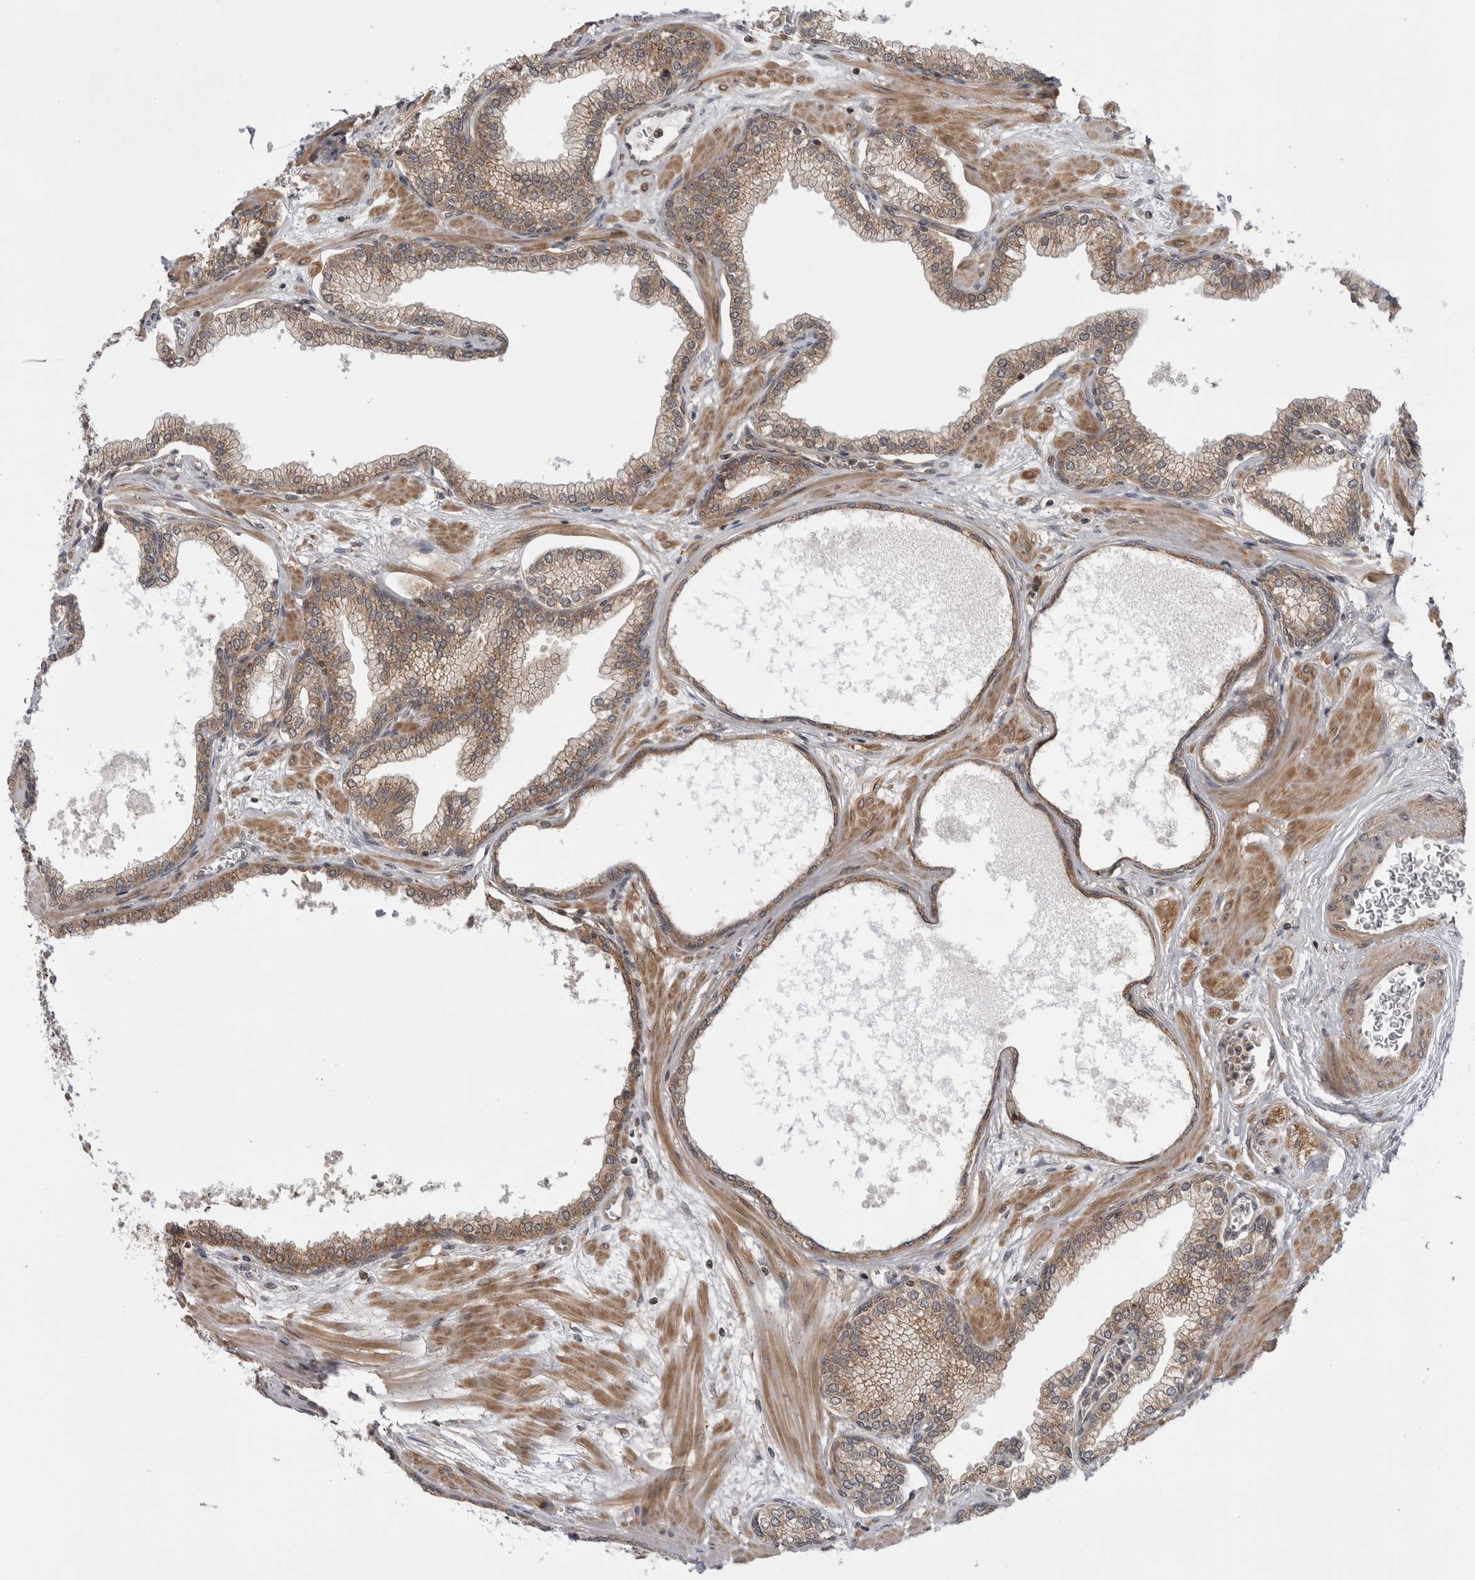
{"staining": {"intensity": "weak", "quantity": ">75%", "location": "cytoplasmic/membranous"}, "tissue": "prostate", "cell_type": "Glandular cells", "image_type": "normal", "snomed": [{"axis": "morphology", "description": "Normal tissue, NOS"}, {"axis": "morphology", "description": "Urothelial carcinoma, Low grade"}, {"axis": "topography", "description": "Urinary bladder"}, {"axis": "topography", "description": "Prostate"}], "caption": "About >75% of glandular cells in unremarkable prostate exhibit weak cytoplasmic/membranous protein expression as visualized by brown immunohistochemical staining.", "gene": "LRRC45", "patient": {"sex": "male", "age": 60}}